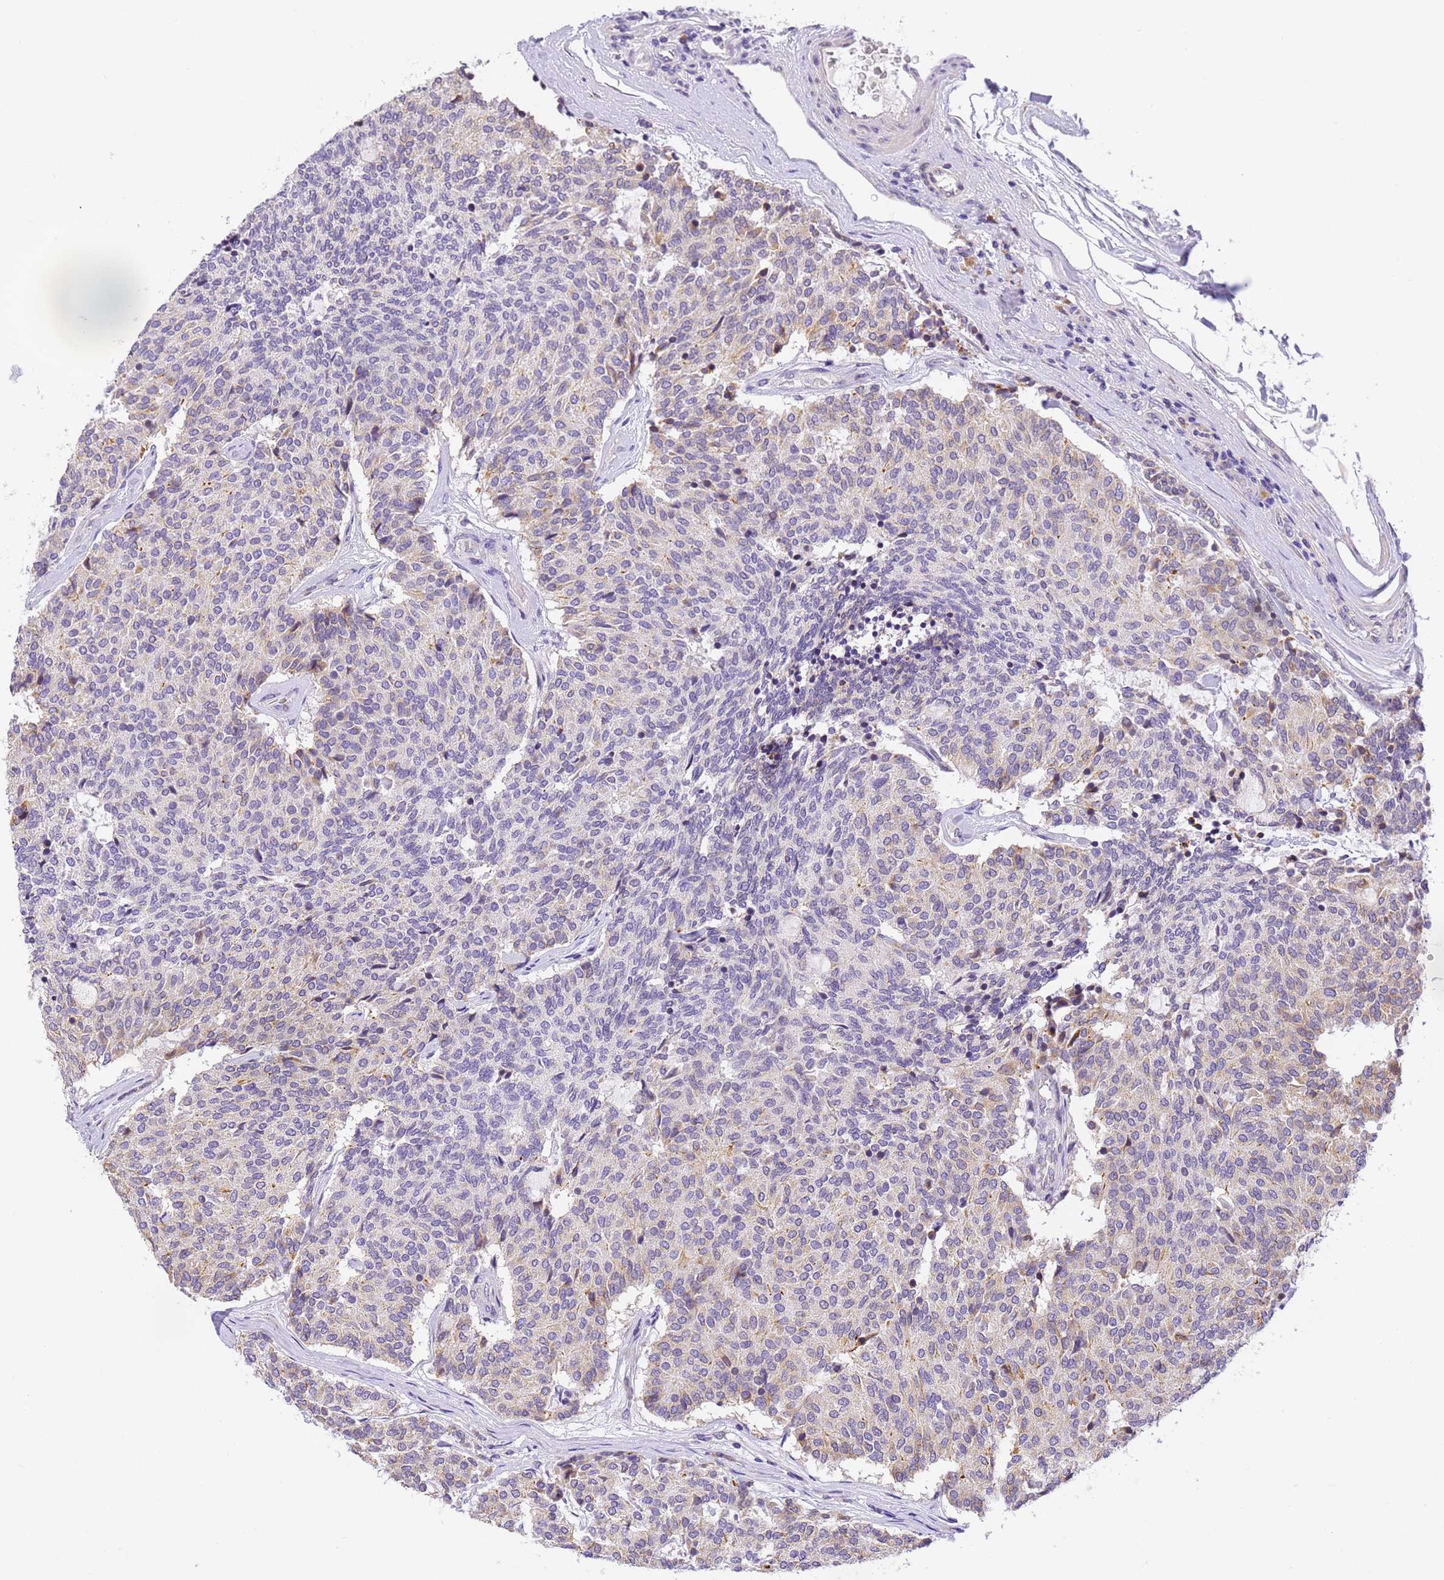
{"staining": {"intensity": "weak", "quantity": "<25%", "location": "cytoplasmic/membranous"}, "tissue": "carcinoid", "cell_type": "Tumor cells", "image_type": "cancer", "snomed": [{"axis": "morphology", "description": "Carcinoid, malignant, NOS"}, {"axis": "topography", "description": "Pancreas"}], "caption": "A photomicrograph of human malignant carcinoid is negative for staining in tumor cells.", "gene": "RHBDD3", "patient": {"sex": "female", "age": 54}}